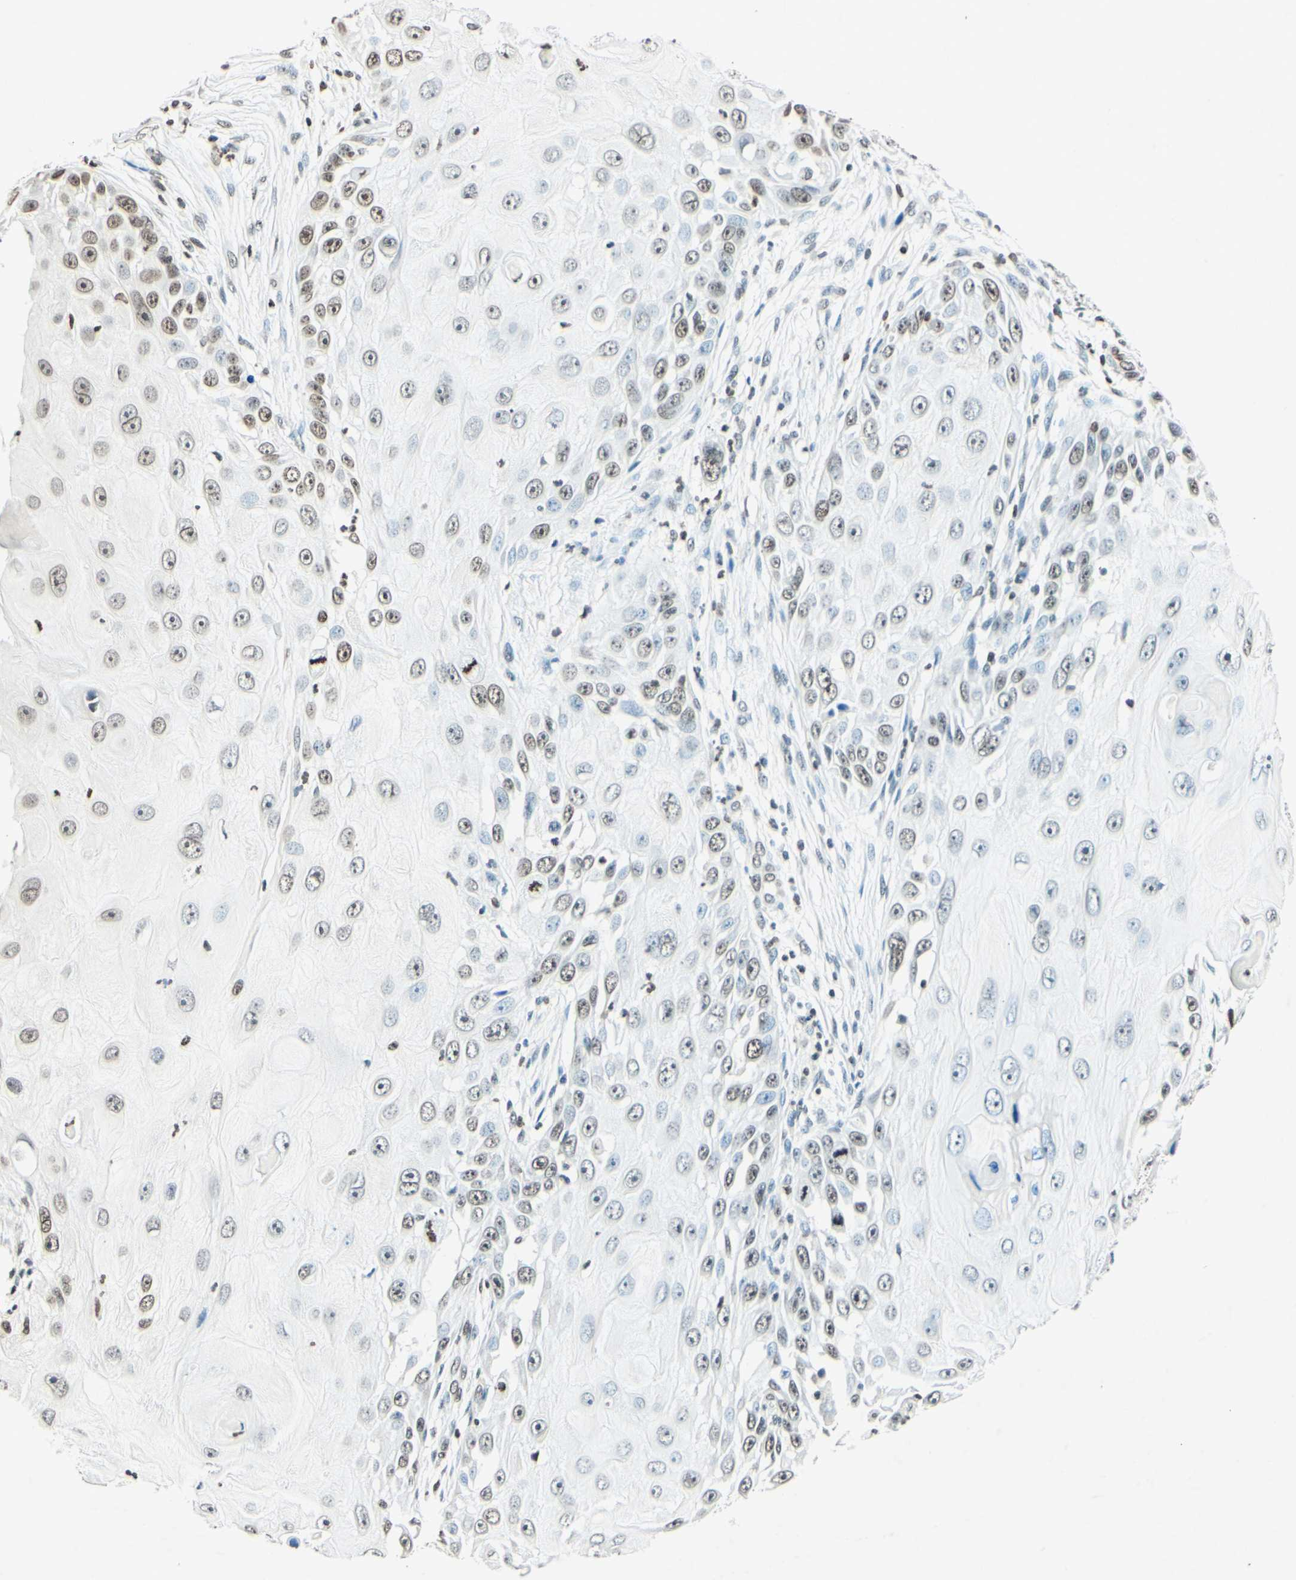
{"staining": {"intensity": "weak", "quantity": "<25%", "location": "nuclear"}, "tissue": "skin cancer", "cell_type": "Tumor cells", "image_type": "cancer", "snomed": [{"axis": "morphology", "description": "Squamous cell carcinoma, NOS"}, {"axis": "topography", "description": "Skin"}], "caption": "Tumor cells are negative for protein expression in human skin squamous cell carcinoma.", "gene": "MSH2", "patient": {"sex": "female", "age": 44}}